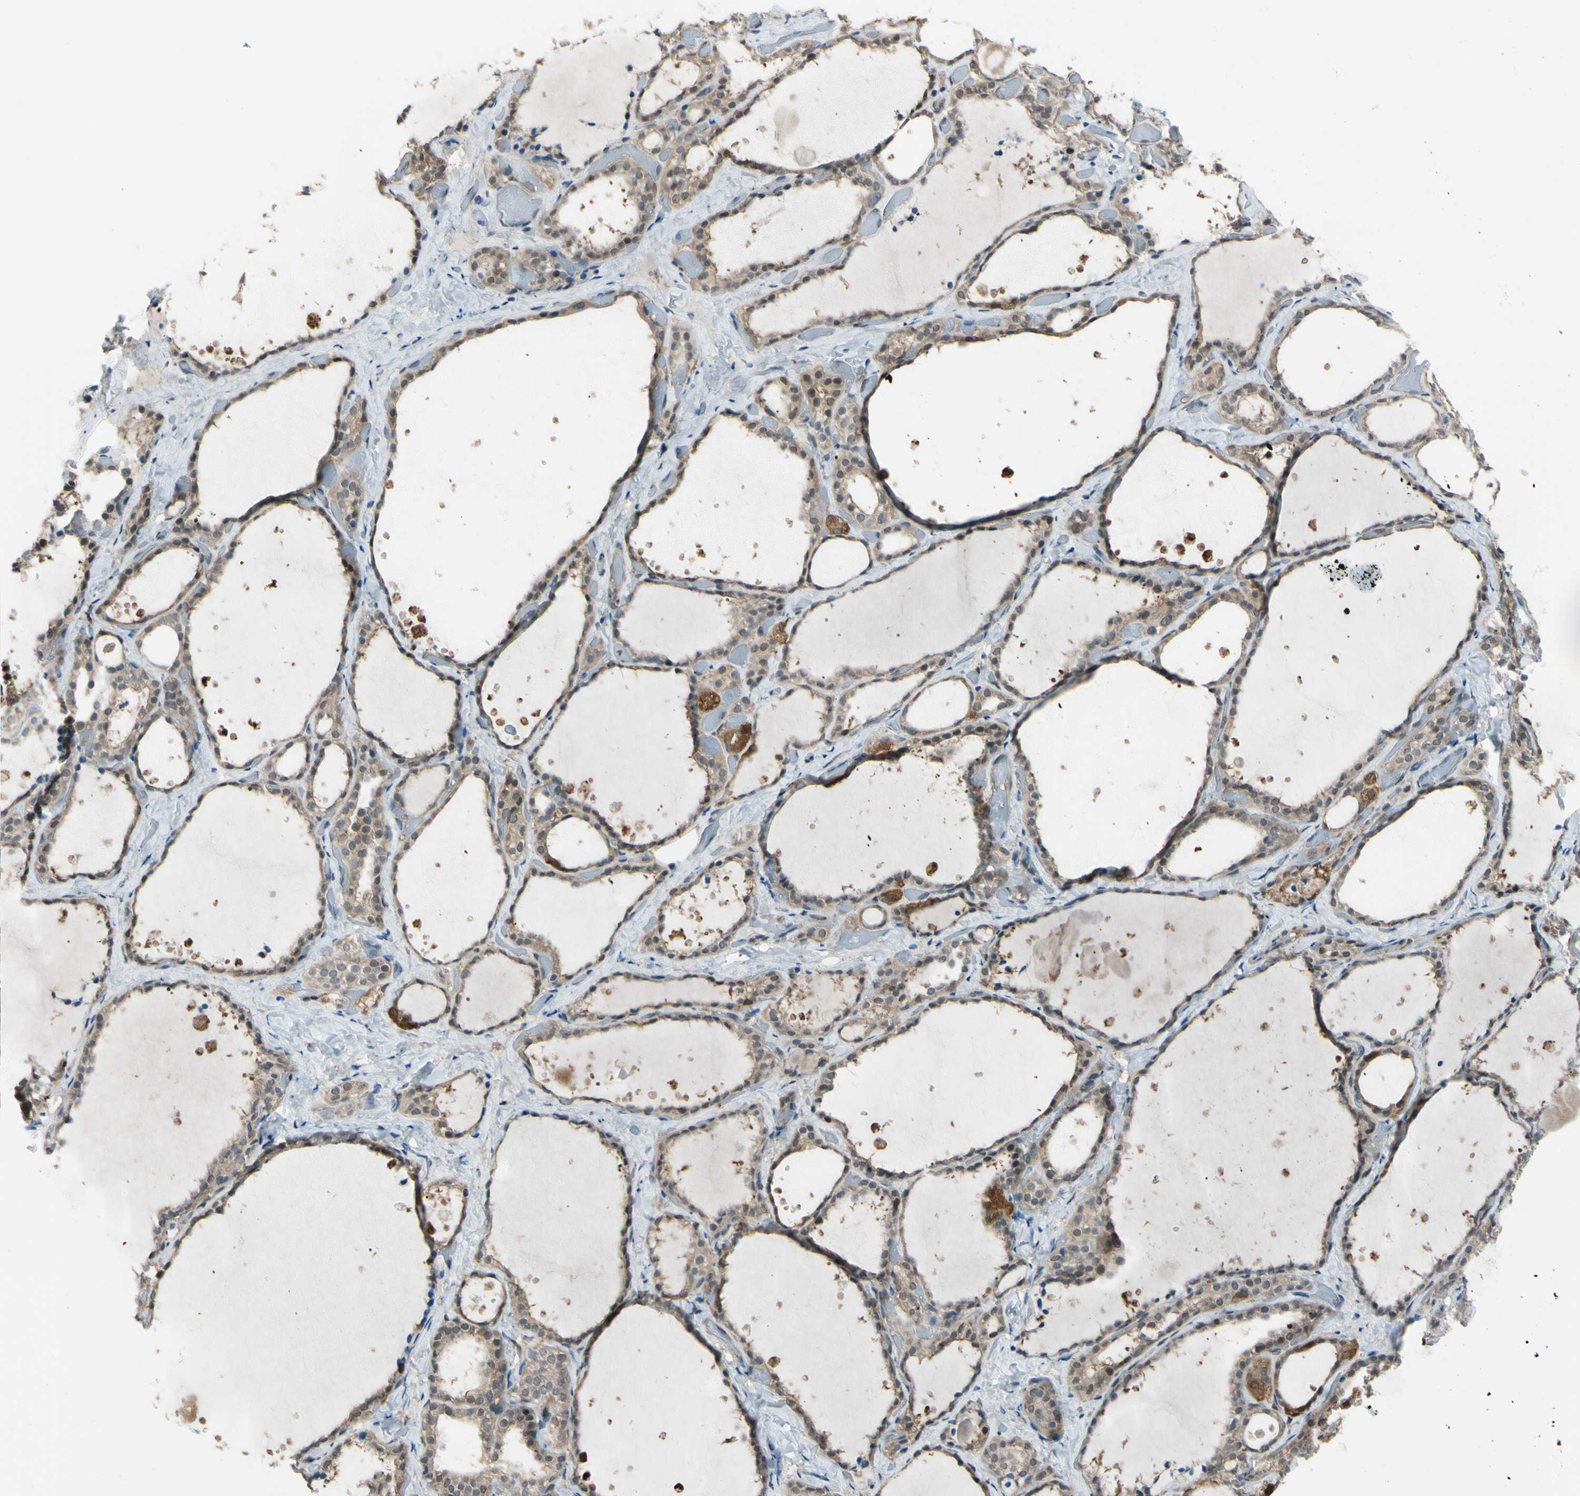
{"staining": {"intensity": "weak", "quantity": ">75%", "location": "cytoplasmic/membranous"}, "tissue": "thyroid gland", "cell_type": "Glandular cells", "image_type": "normal", "snomed": [{"axis": "morphology", "description": "Normal tissue, NOS"}, {"axis": "topography", "description": "Thyroid gland"}], "caption": "Protein expression analysis of normal thyroid gland exhibits weak cytoplasmic/membranous positivity in approximately >75% of glandular cells.", "gene": "YWHAQ", "patient": {"sex": "female", "age": 44}}